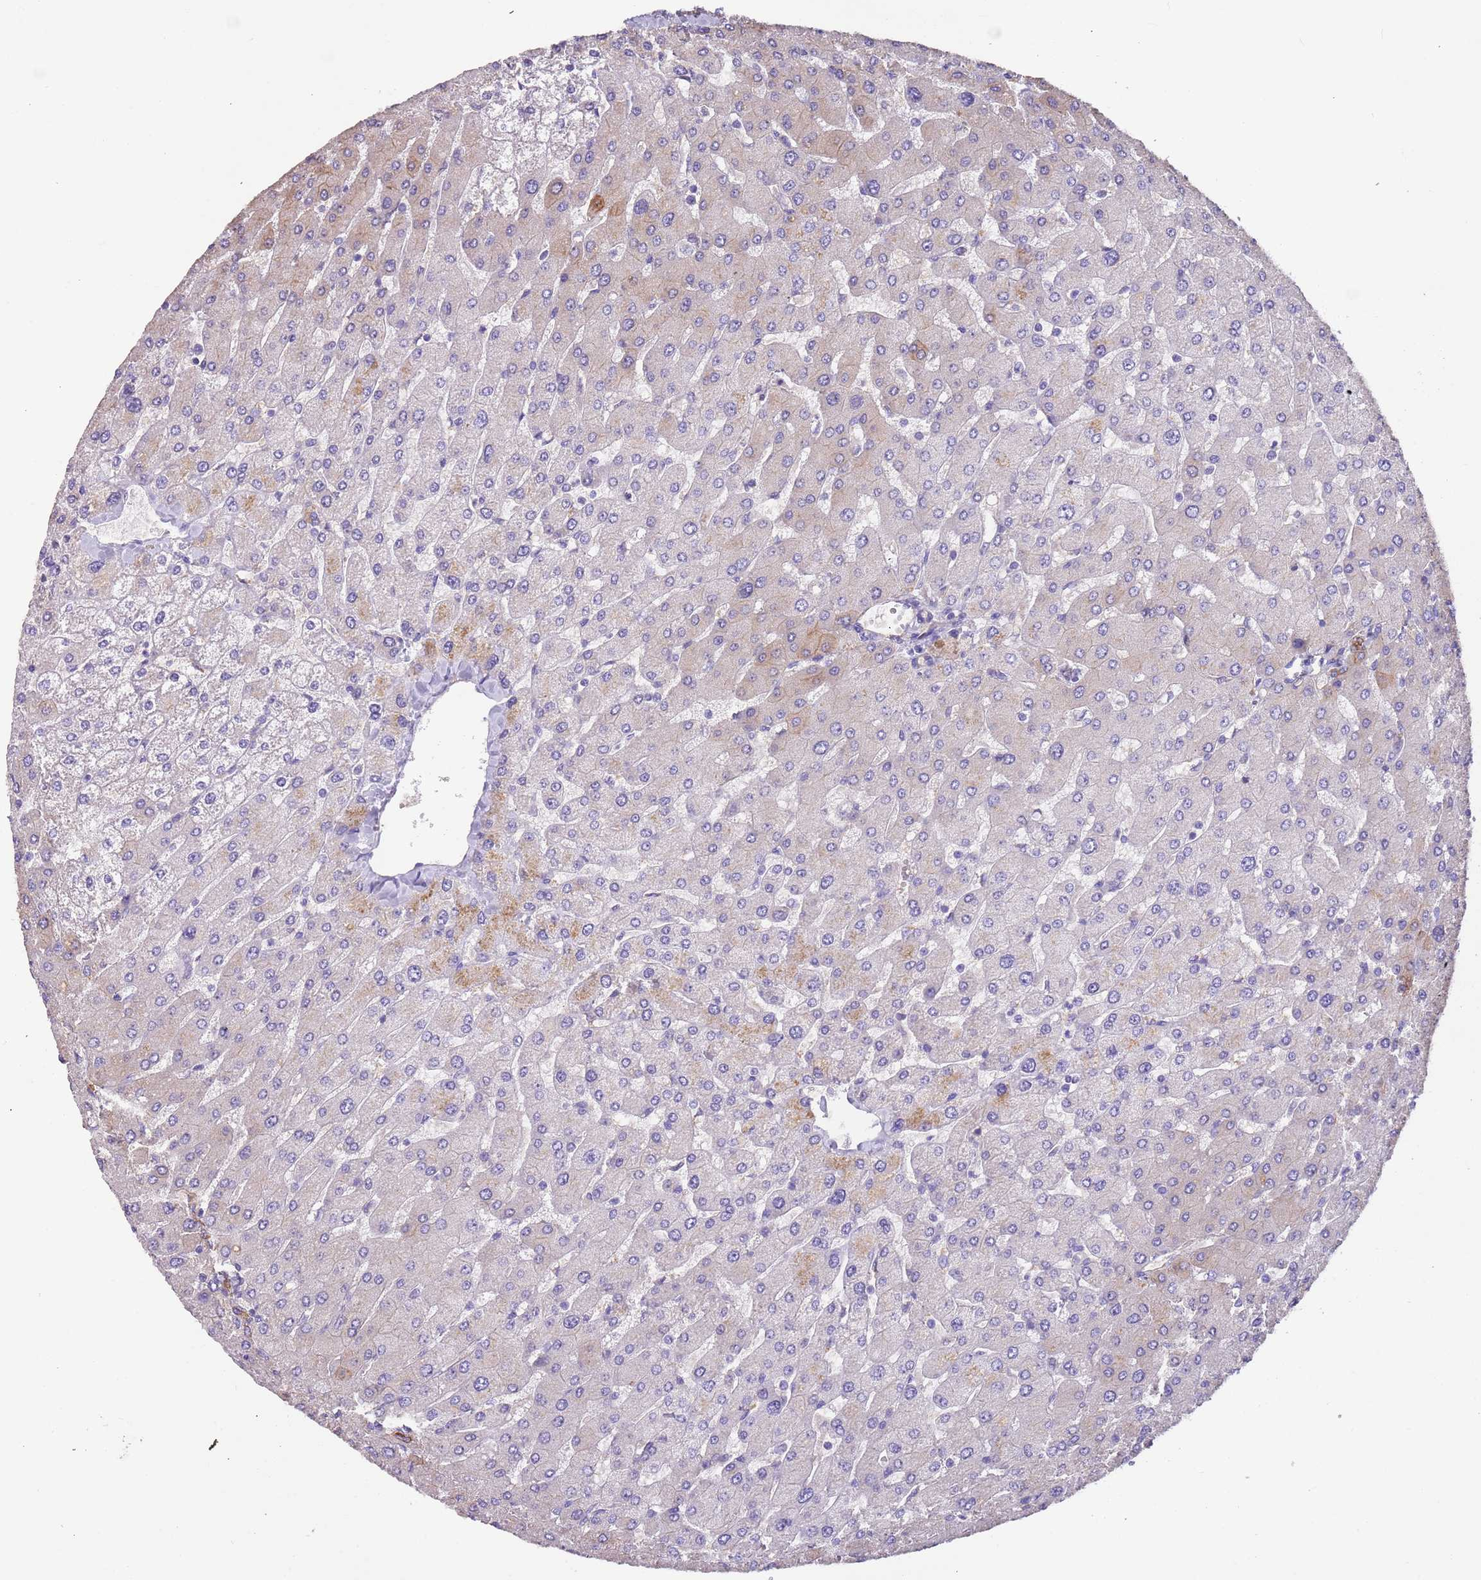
{"staining": {"intensity": "negative", "quantity": "none", "location": "none"}, "tissue": "liver", "cell_type": "Cholangiocytes", "image_type": "normal", "snomed": [{"axis": "morphology", "description": "Normal tissue, NOS"}, {"axis": "topography", "description": "Liver"}], "caption": "IHC image of benign liver: human liver stained with DAB (3,3'-diaminobenzidine) shows no significant protein positivity in cholangiocytes. (Brightfield microscopy of DAB IHC at high magnification).", "gene": "LAMB4", "patient": {"sex": "male", "age": 55}}